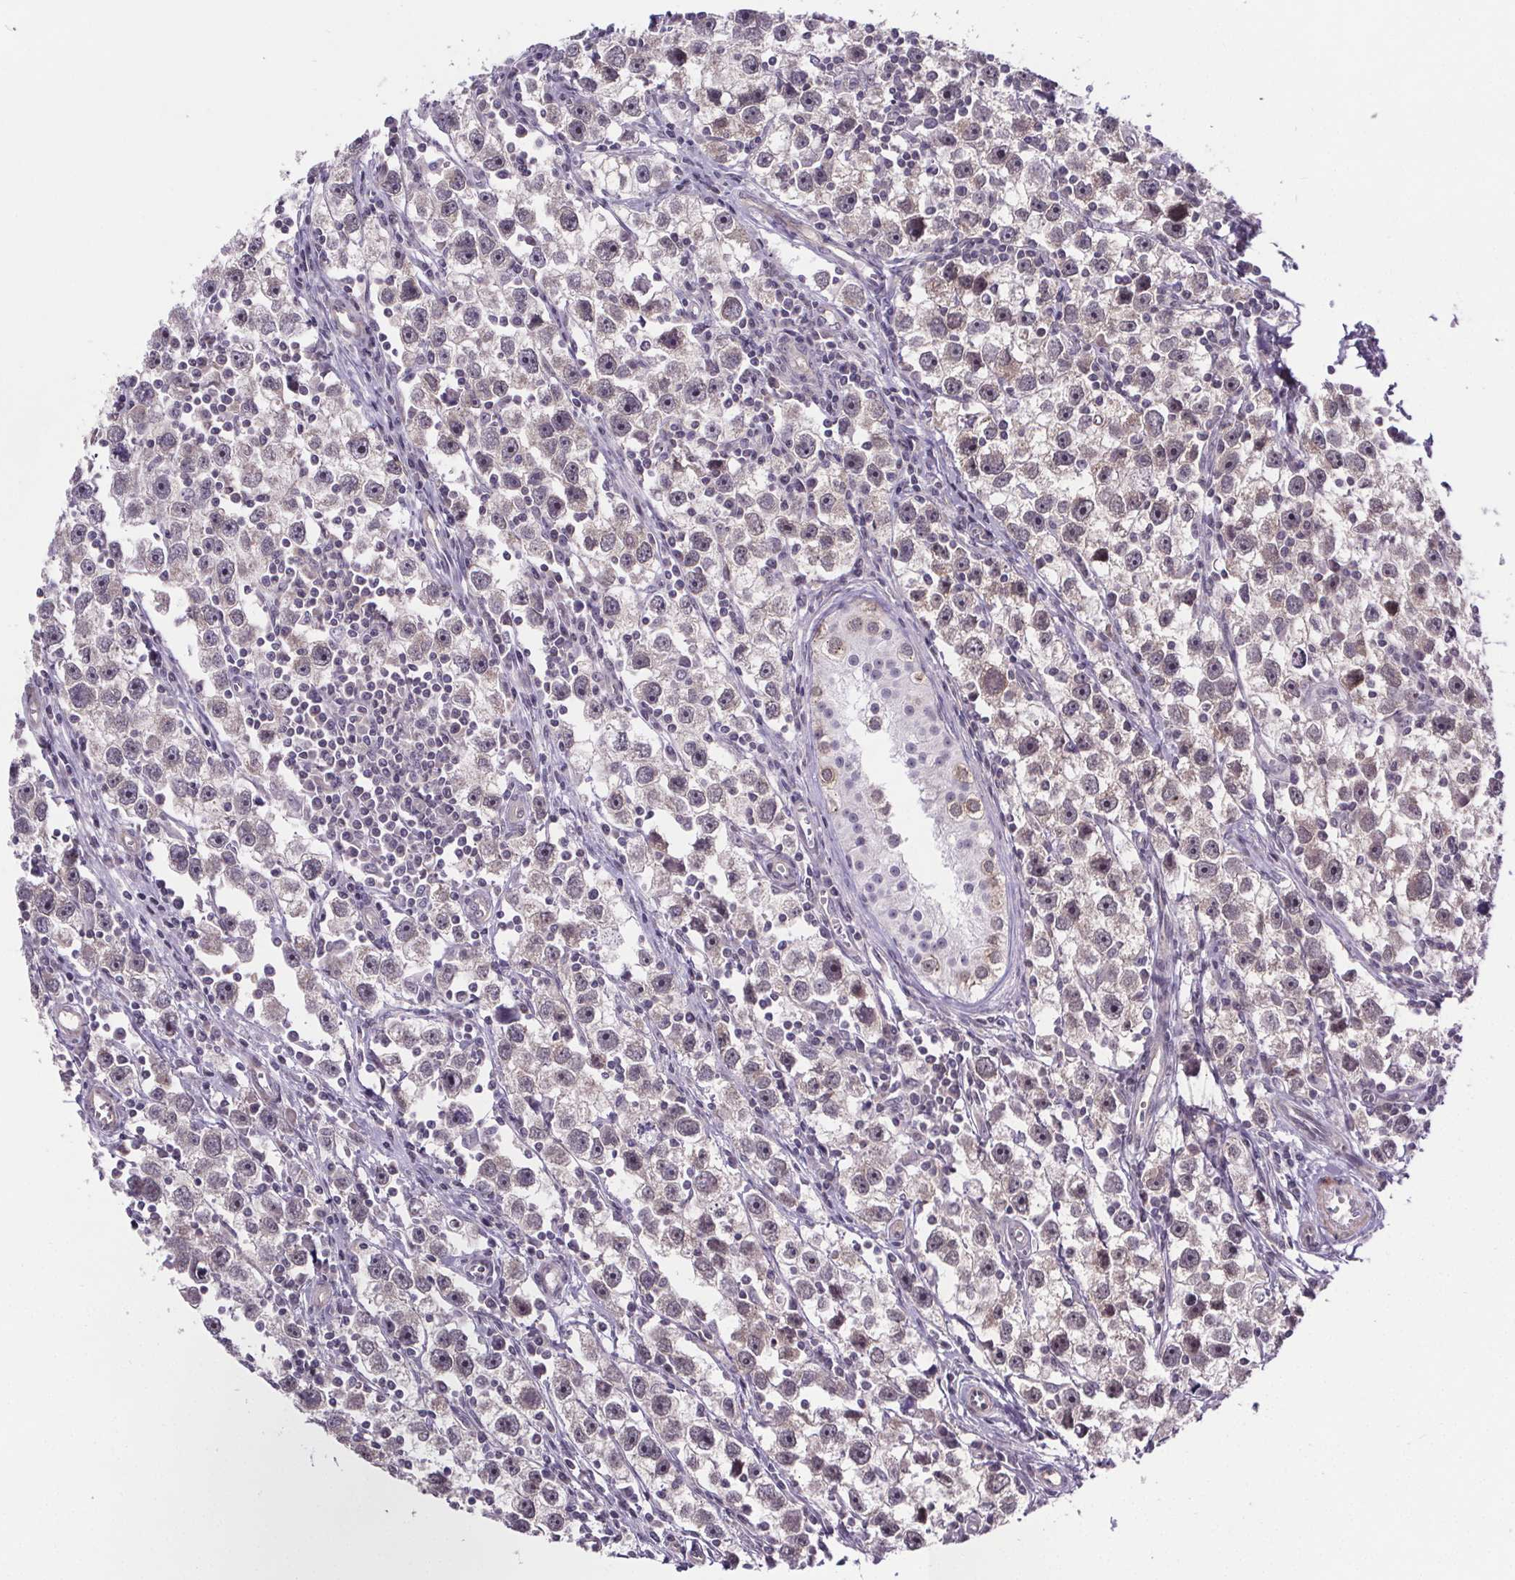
{"staining": {"intensity": "weak", "quantity": "<25%", "location": "cytoplasmic/membranous"}, "tissue": "testis cancer", "cell_type": "Tumor cells", "image_type": "cancer", "snomed": [{"axis": "morphology", "description": "Seminoma, NOS"}, {"axis": "topography", "description": "Testis"}], "caption": "The immunohistochemistry micrograph has no significant staining in tumor cells of testis cancer tissue.", "gene": "TTC12", "patient": {"sex": "male", "age": 30}}